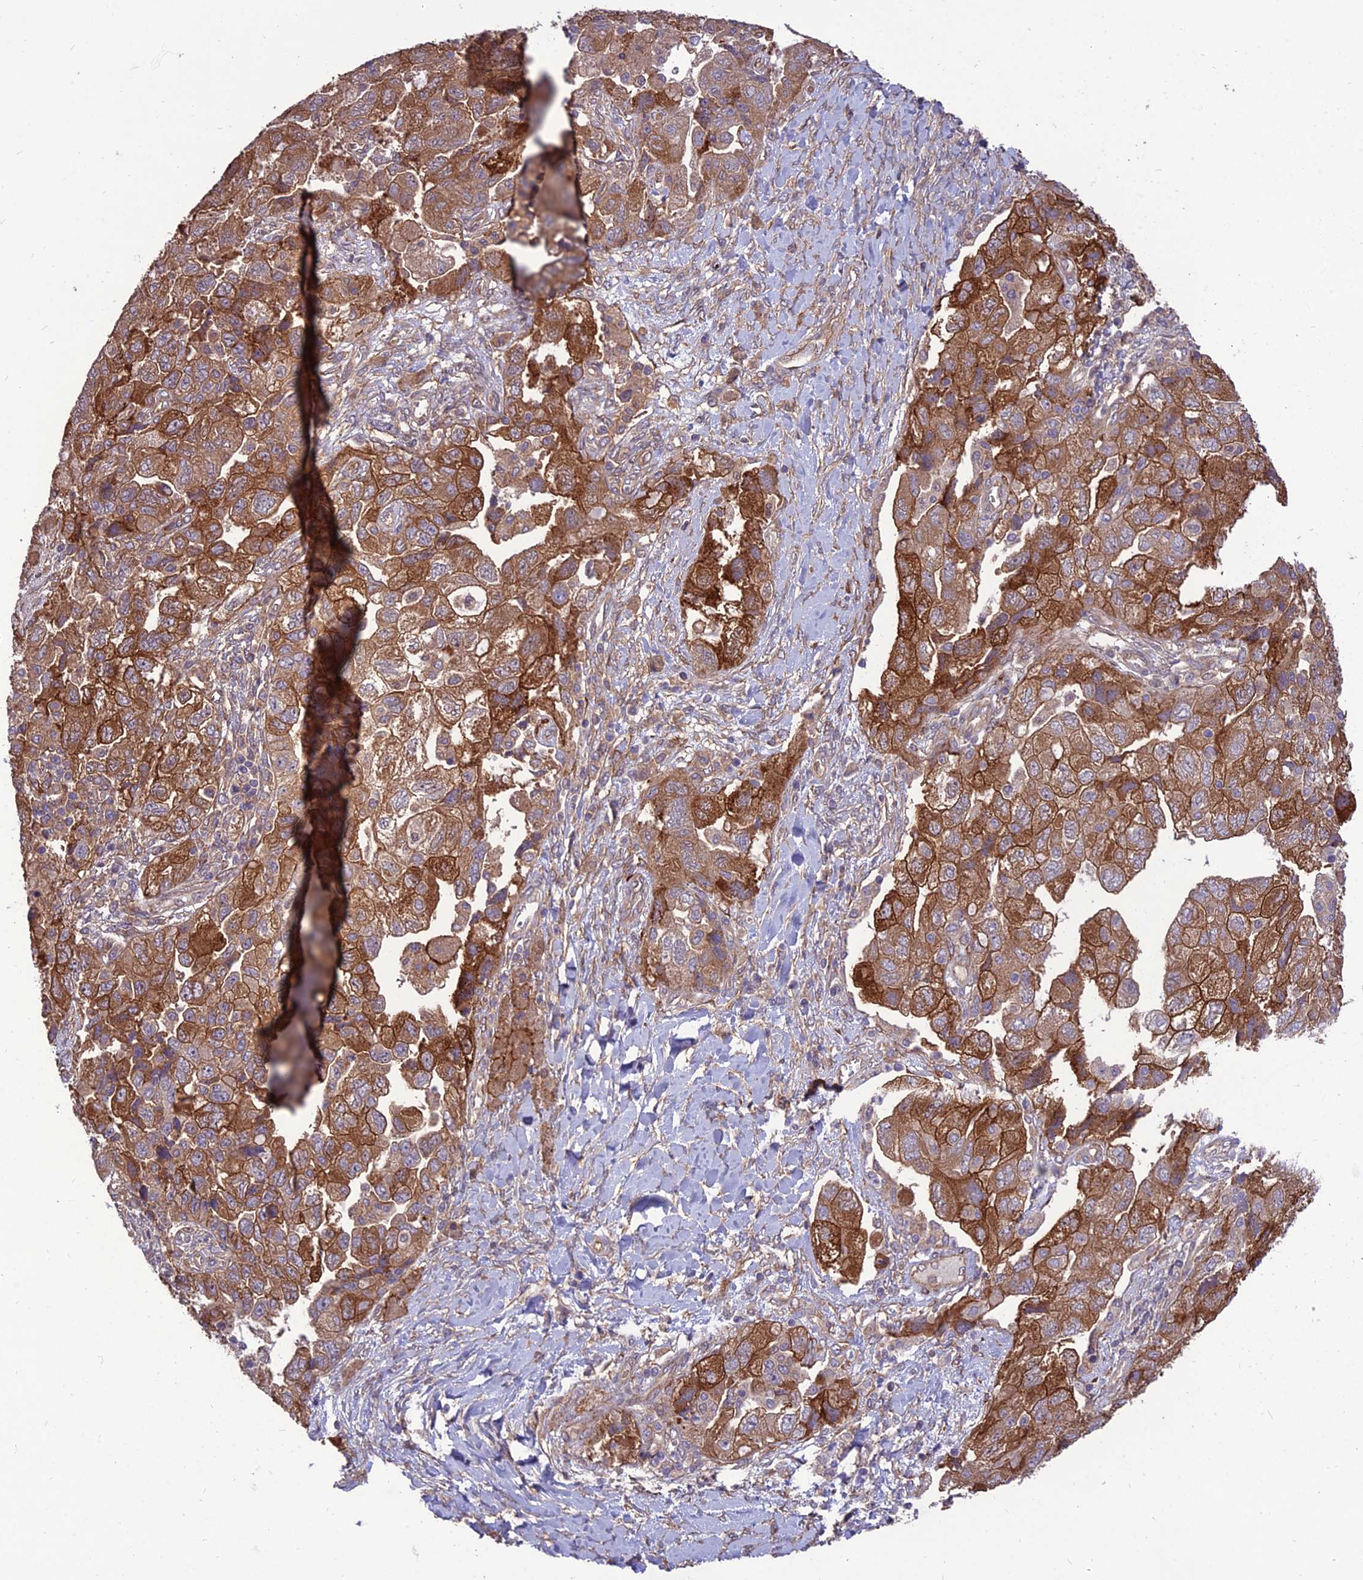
{"staining": {"intensity": "strong", "quantity": ">75%", "location": "cytoplasmic/membranous"}, "tissue": "ovarian cancer", "cell_type": "Tumor cells", "image_type": "cancer", "snomed": [{"axis": "morphology", "description": "Carcinoma, NOS"}, {"axis": "morphology", "description": "Cystadenocarcinoma, serous, NOS"}, {"axis": "topography", "description": "Ovary"}], "caption": "Immunohistochemistry (IHC) of serous cystadenocarcinoma (ovarian) reveals high levels of strong cytoplasmic/membranous positivity in about >75% of tumor cells. Nuclei are stained in blue.", "gene": "CRTAP", "patient": {"sex": "female", "age": 69}}